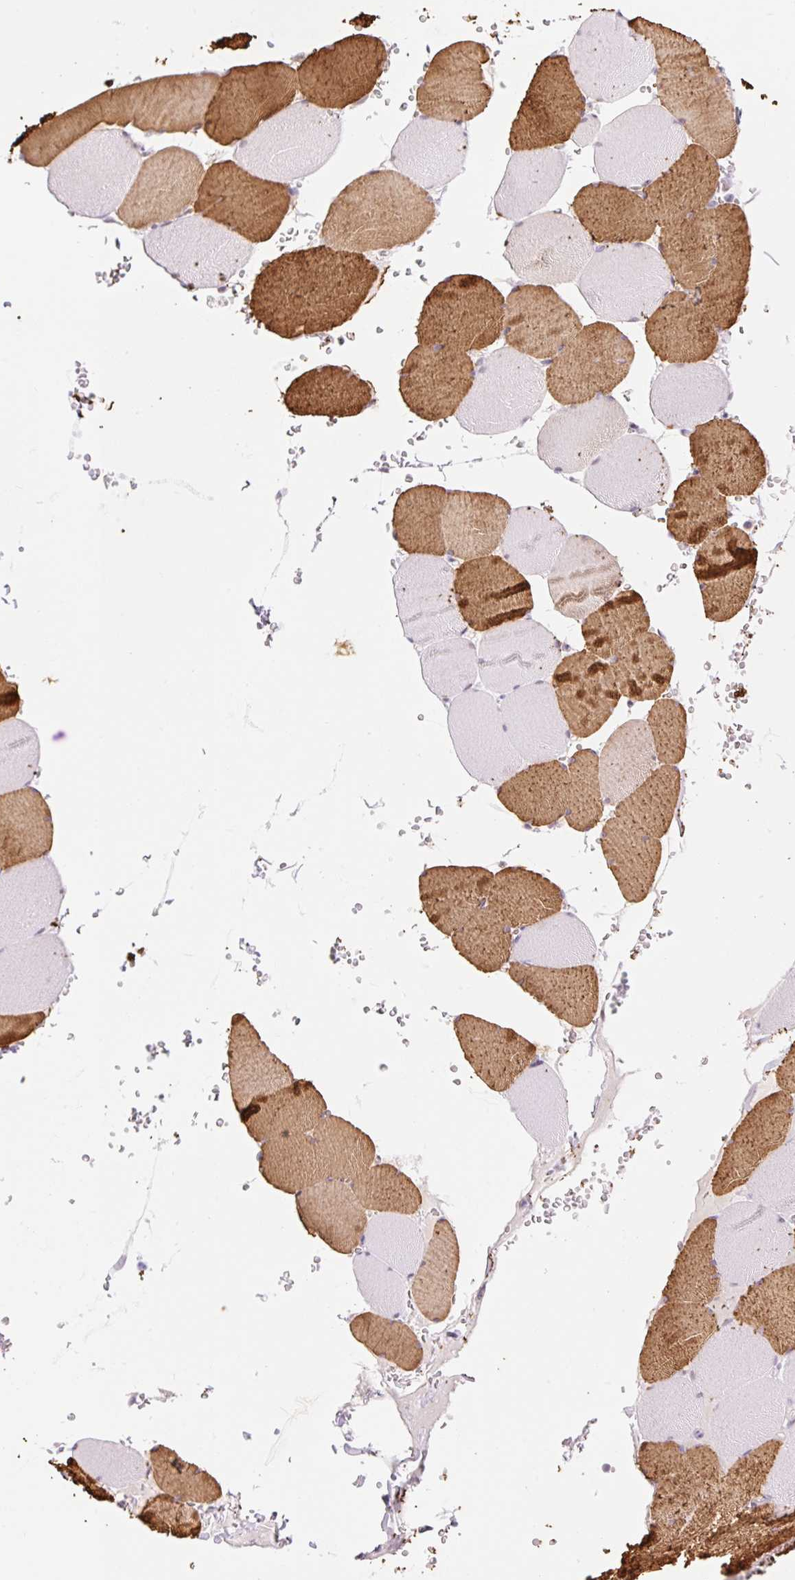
{"staining": {"intensity": "moderate", "quantity": "25%-75%", "location": "cytoplasmic/membranous"}, "tissue": "skeletal muscle", "cell_type": "Myocytes", "image_type": "normal", "snomed": [{"axis": "morphology", "description": "Normal tissue, NOS"}, {"axis": "topography", "description": "Skeletal muscle"}, {"axis": "topography", "description": "Head-Neck"}], "caption": "Immunohistochemistry of unremarkable human skeletal muscle demonstrates medium levels of moderate cytoplasmic/membranous positivity in about 25%-75% of myocytes. Using DAB (brown) and hematoxylin (blue) stains, captured at high magnification using brightfield microscopy.", "gene": "H2BW1", "patient": {"sex": "male", "age": 66}}